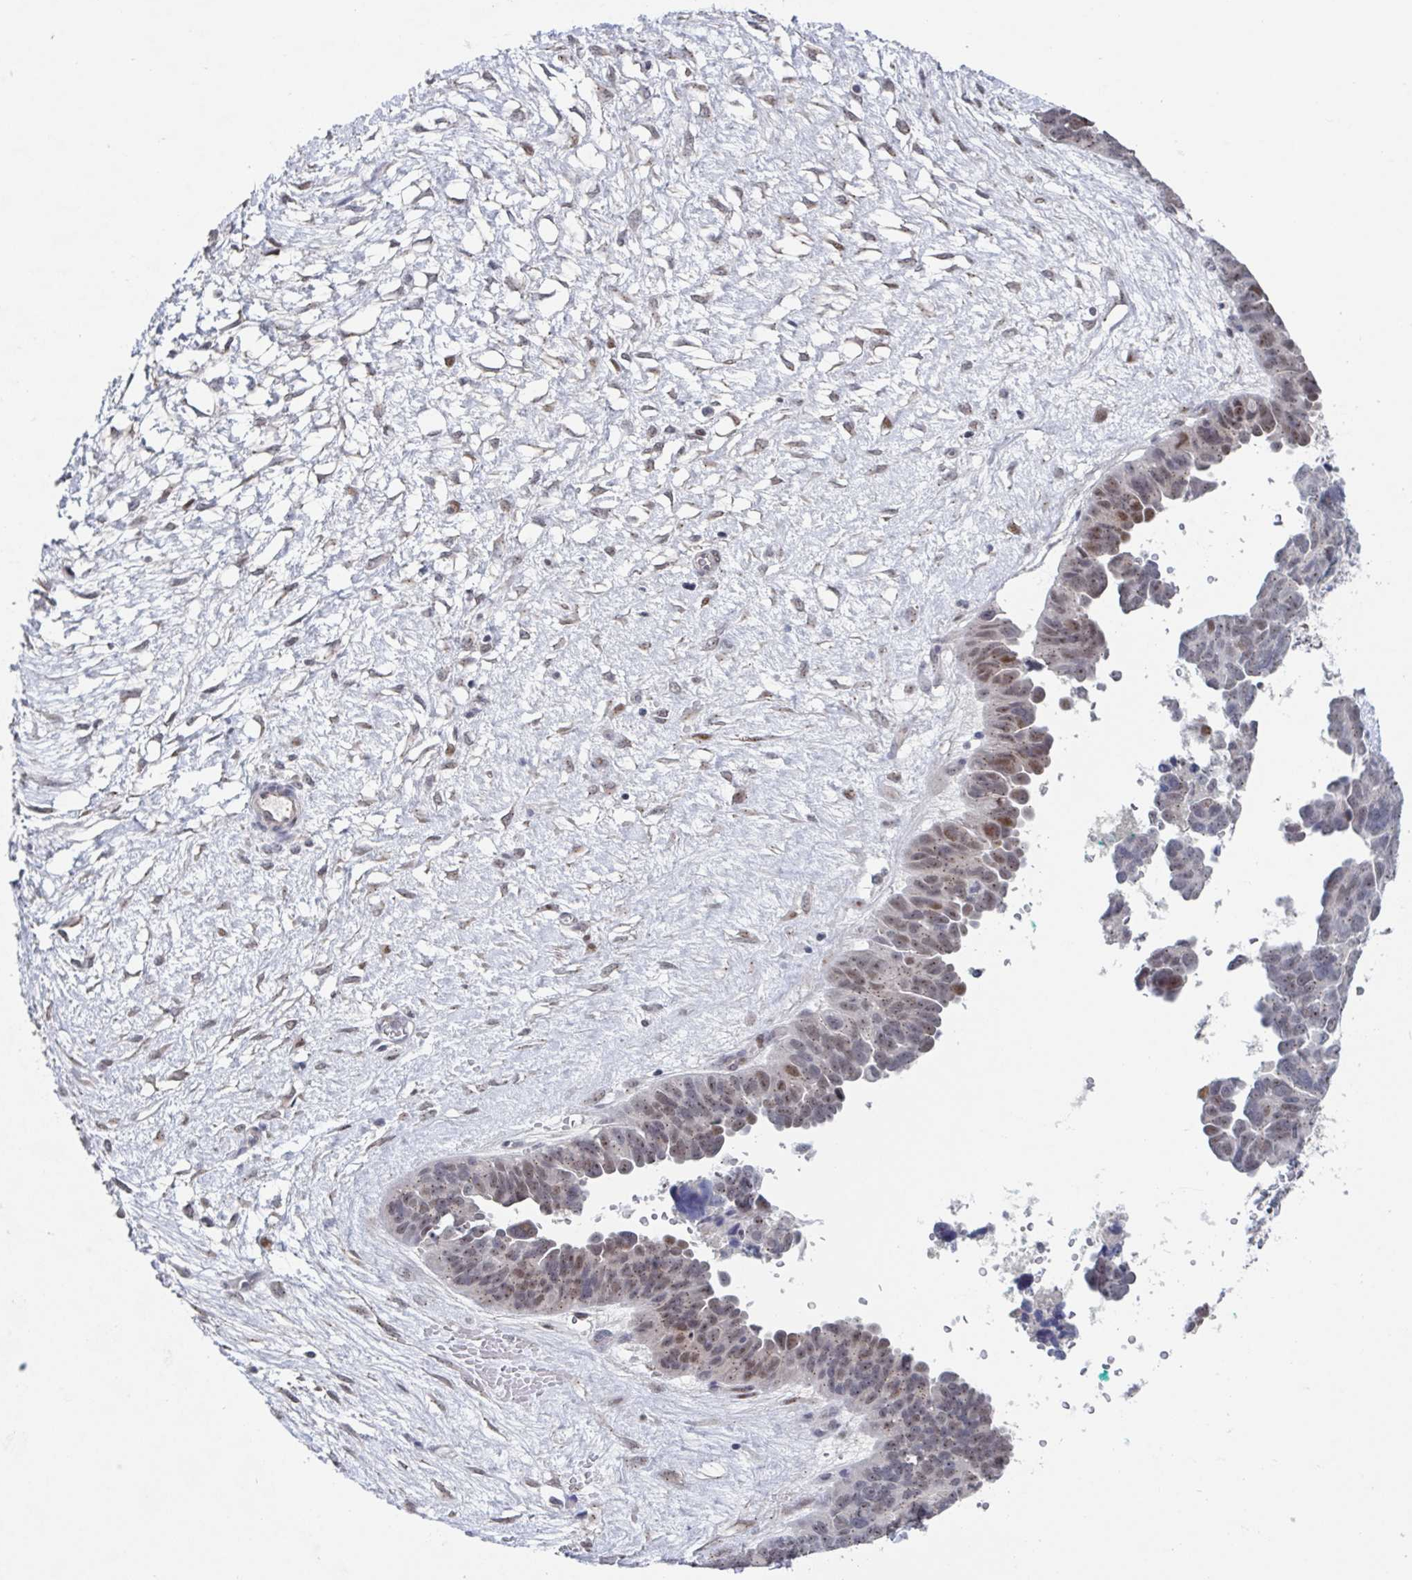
{"staining": {"intensity": "moderate", "quantity": "<25%", "location": "nuclear"}, "tissue": "ovarian cancer", "cell_type": "Tumor cells", "image_type": "cancer", "snomed": [{"axis": "morphology", "description": "Cystadenocarcinoma, serous, NOS"}, {"axis": "topography", "description": "Ovary"}], "caption": "Ovarian cancer (serous cystadenocarcinoma) stained with DAB IHC shows low levels of moderate nuclear expression in approximately <25% of tumor cells. The staining is performed using DAB (3,3'-diaminobenzidine) brown chromogen to label protein expression. The nuclei are counter-stained blue using hematoxylin.", "gene": "RNF212", "patient": {"sex": "female", "age": 64}}